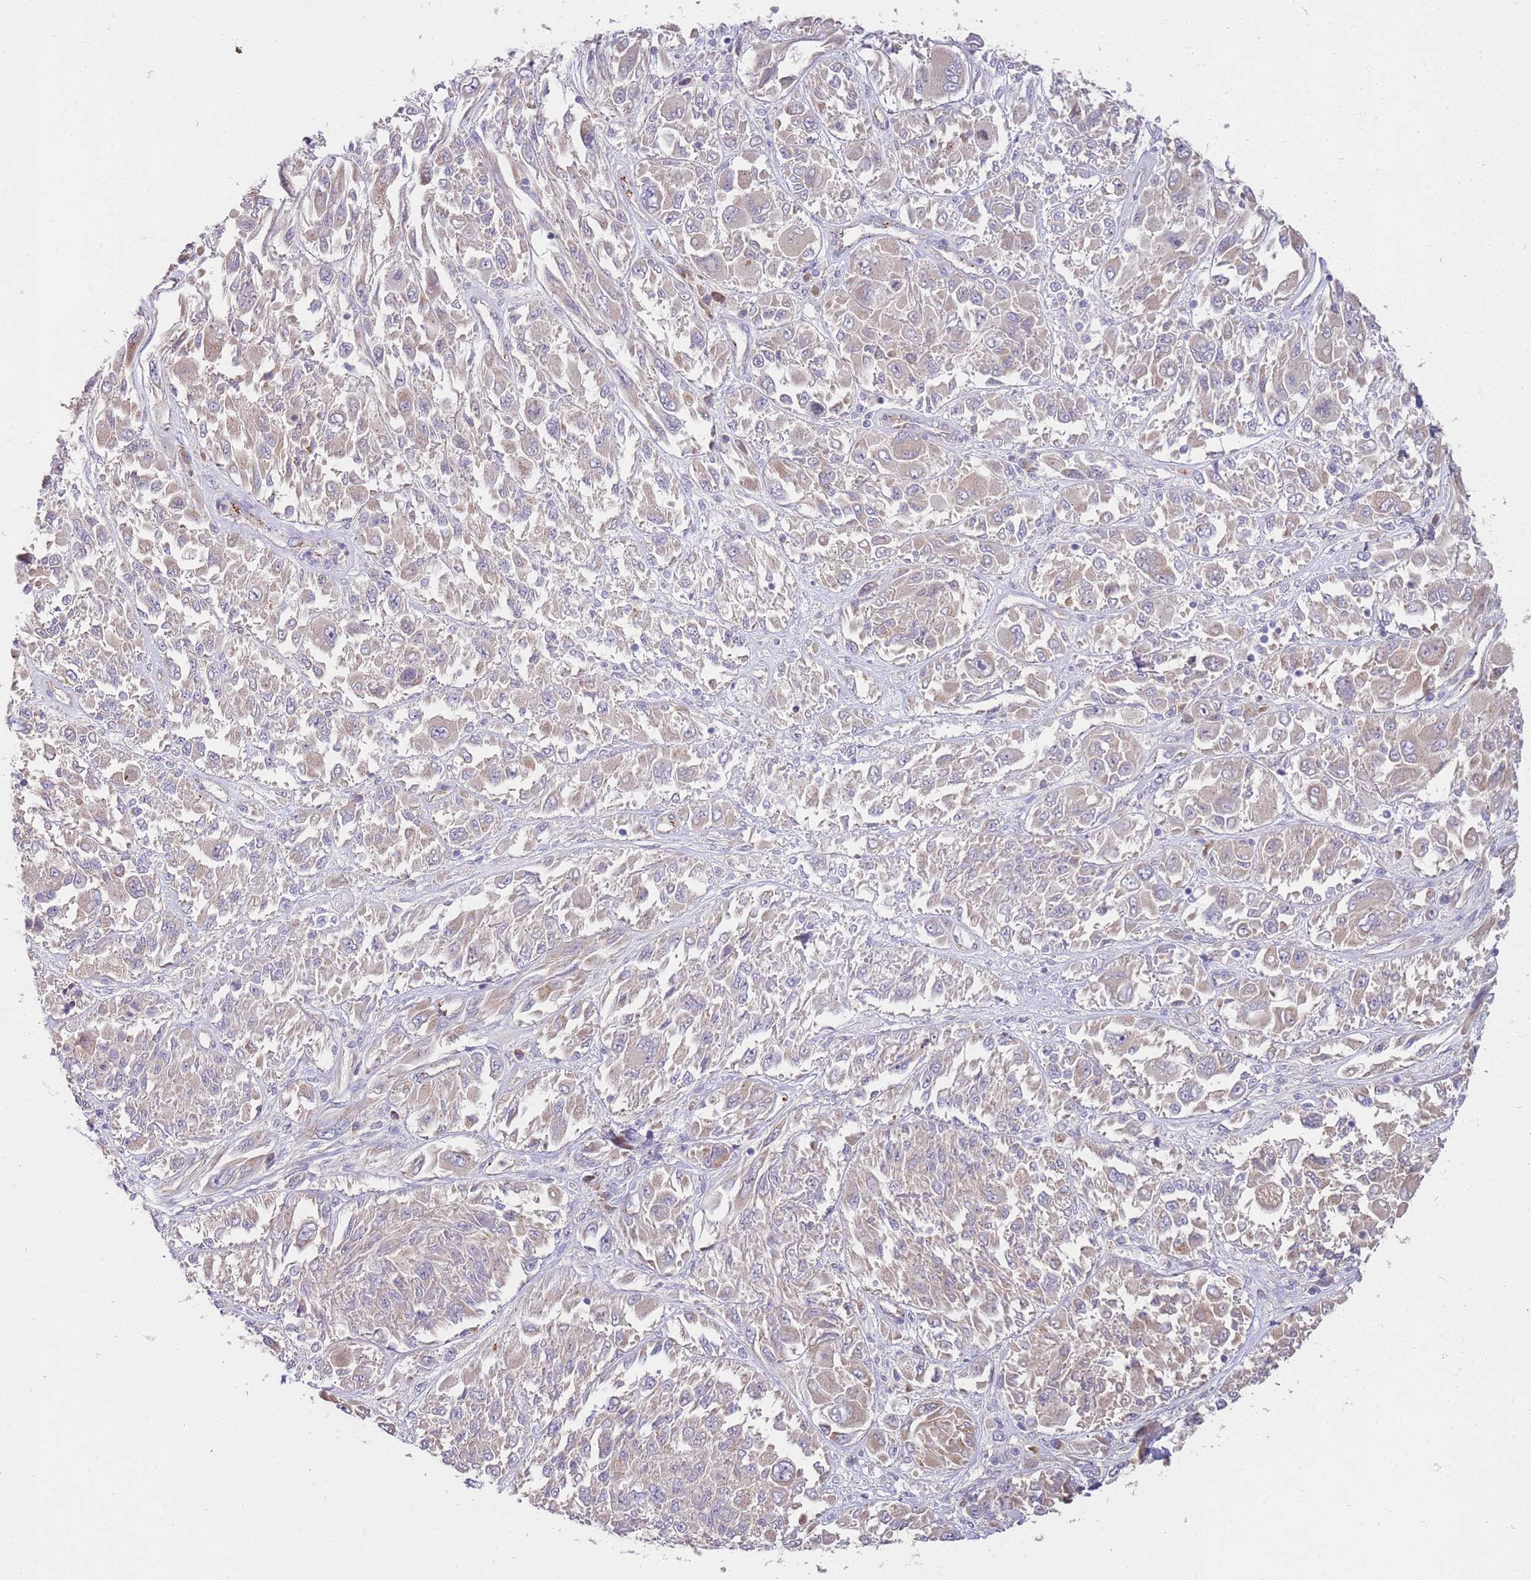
{"staining": {"intensity": "negative", "quantity": "none", "location": "none"}, "tissue": "melanoma", "cell_type": "Tumor cells", "image_type": "cancer", "snomed": [{"axis": "morphology", "description": "Malignant melanoma, NOS"}, {"axis": "topography", "description": "Skin"}], "caption": "This micrograph is of malignant melanoma stained with IHC to label a protein in brown with the nuclei are counter-stained blue. There is no expression in tumor cells.", "gene": "NMUR2", "patient": {"sex": "female", "age": 91}}